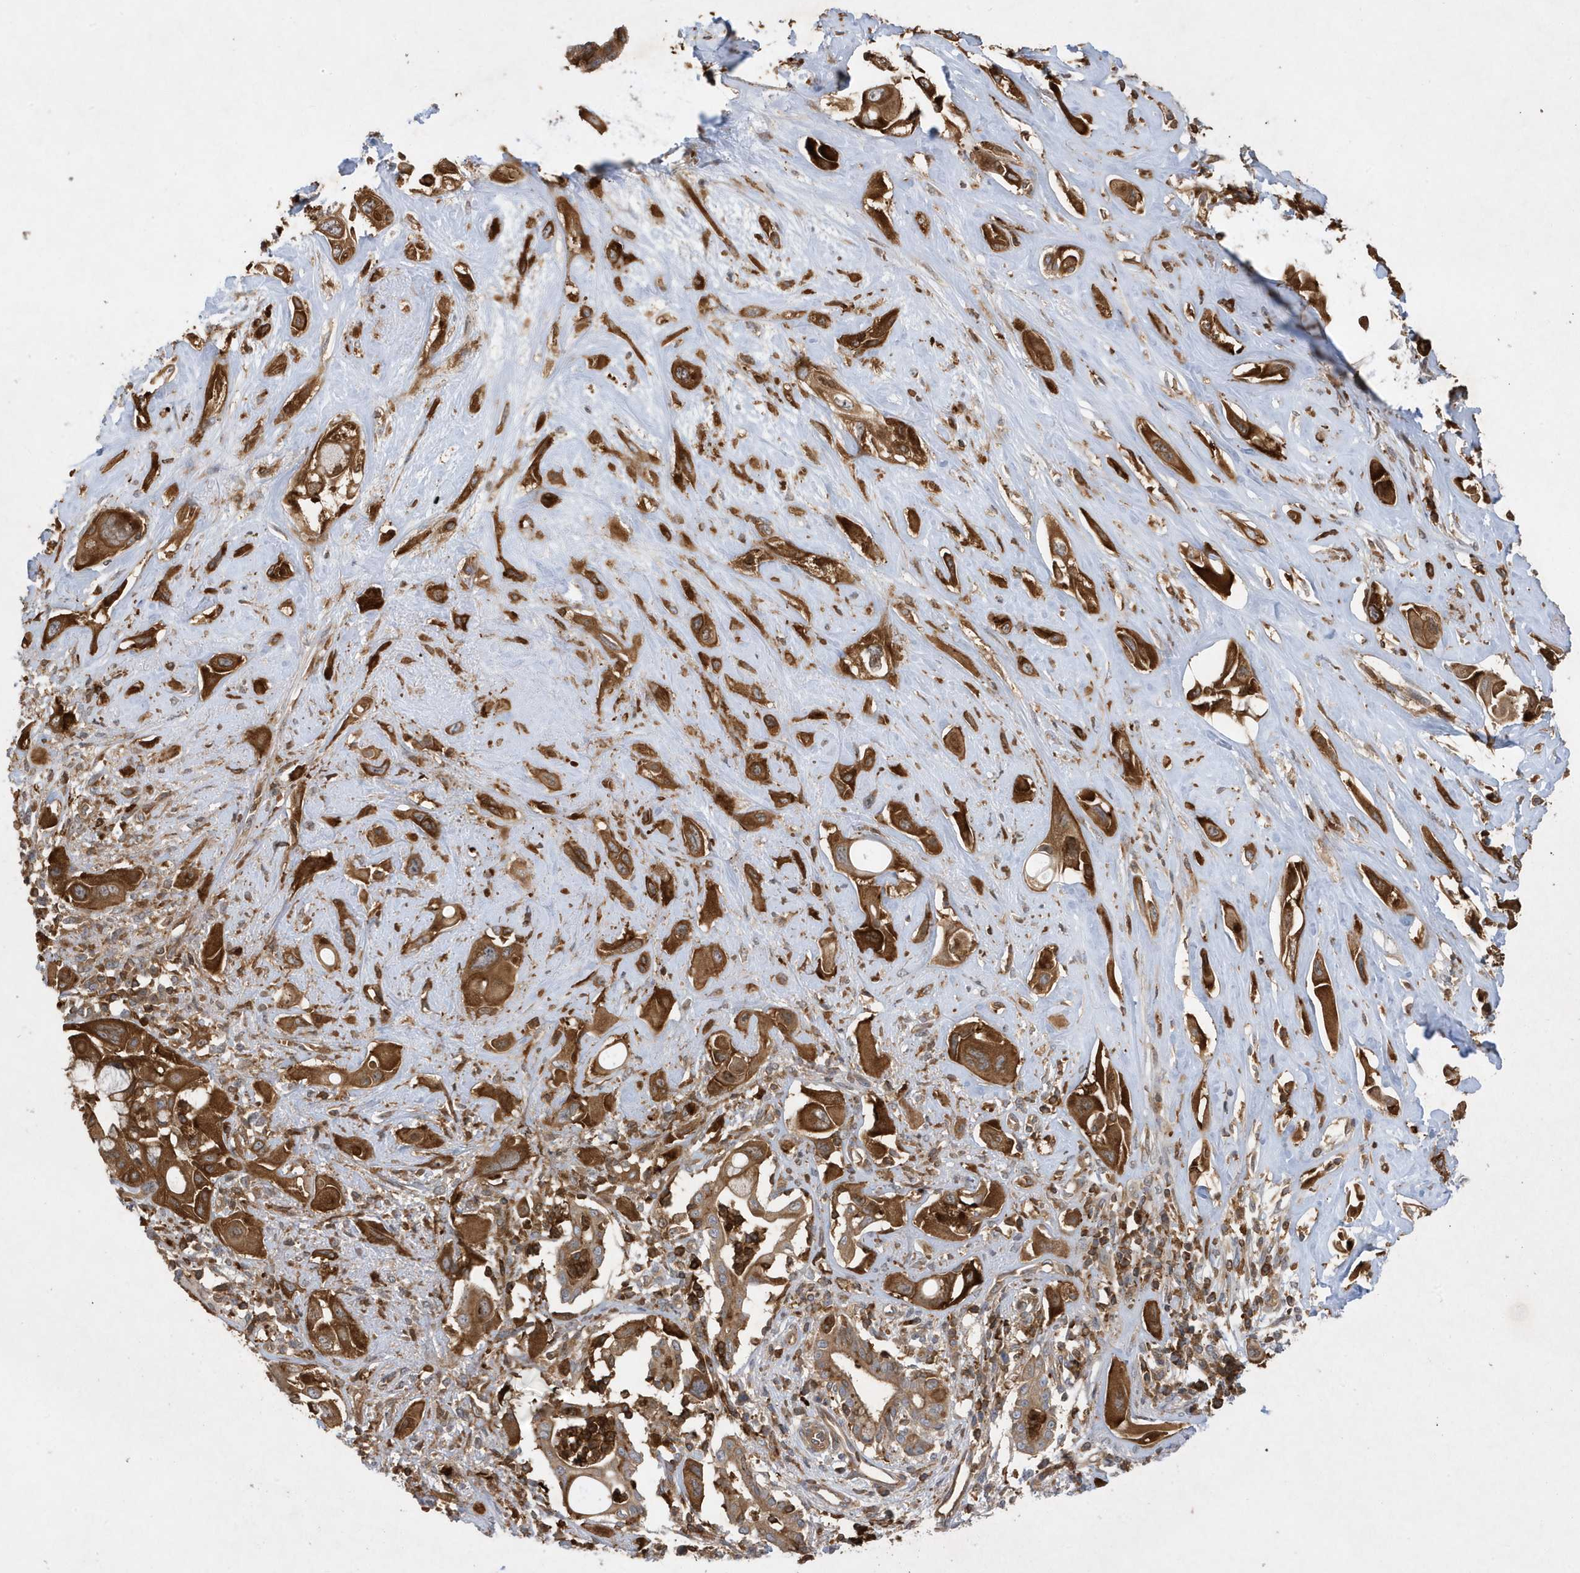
{"staining": {"intensity": "strong", "quantity": ">75%", "location": "cytoplasmic/membranous"}, "tissue": "pancreatic cancer", "cell_type": "Tumor cells", "image_type": "cancer", "snomed": [{"axis": "morphology", "description": "Adenocarcinoma, NOS"}, {"axis": "topography", "description": "Pancreas"}], "caption": "Immunohistochemical staining of adenocarcinoma (pancreatic) exhibits high levels of strong cytoplasmic/membranous protein staining in approximately >75% of tumor cells. (DAB (3,3'-diaminobenzidine) IHC with brightfield microscopy, high magnification).", "gene": "LAPTM4A", "patient": {"sex": "male", "age": 68}}